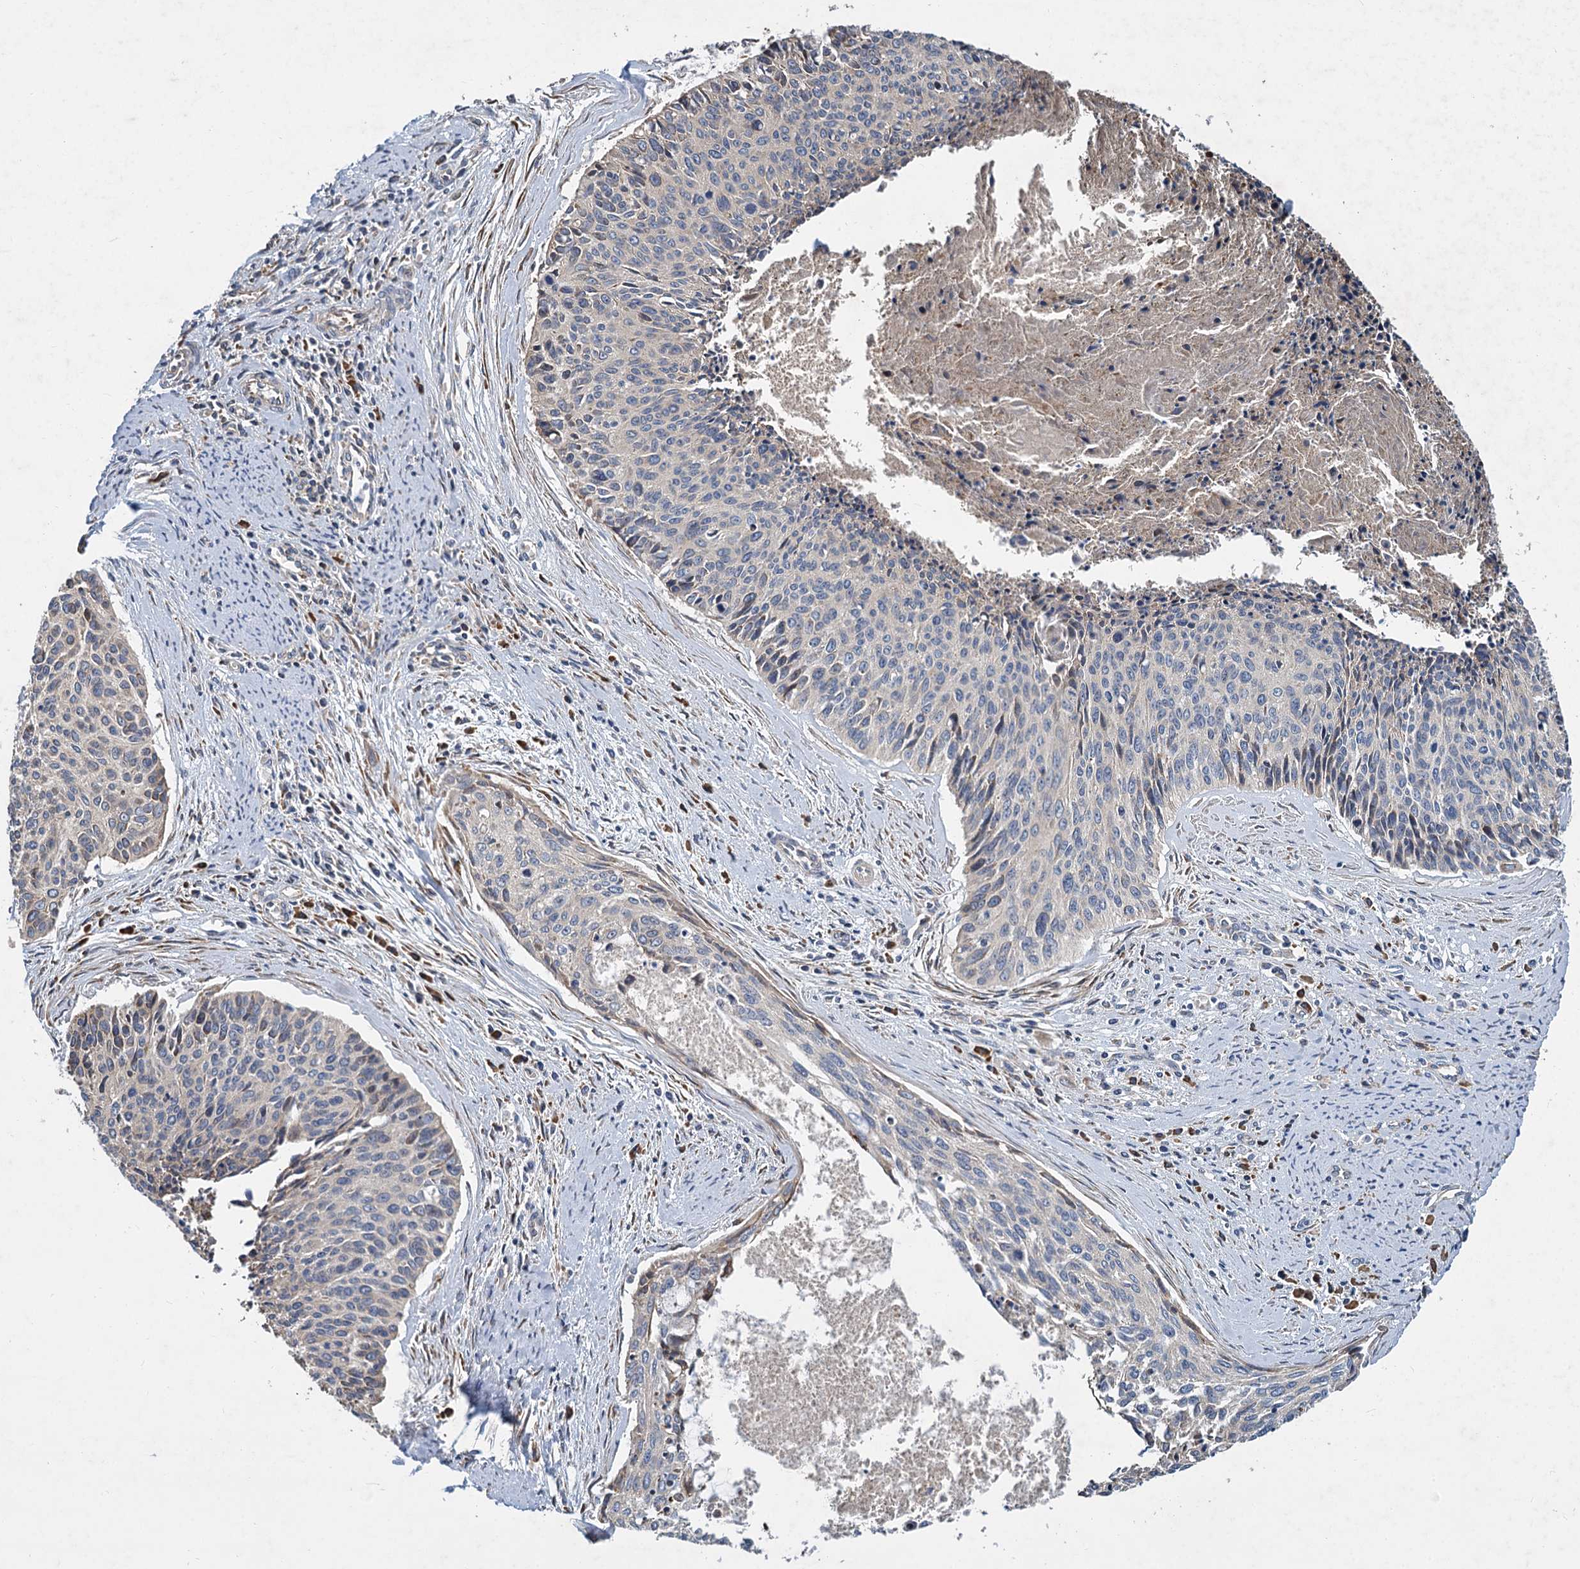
{"staining": {"intensity": "negative", "quantity": "none", "location": "none"}, "tissue": "cervical cancer", "cell_type": "Tumor cells", "image_type": "cancer", "snomed": [{"axis": "morphology", "description": "Squamous cell carcinoma, NOS"}, {"axis": "topography", "description": "Cervix"}], "caption": "The histopathology image displays no staining of tumor cells in squamous cell carcinoma (cervical).", "gene": "LINS1", "patient": {"sex": "female", "age": 55}}